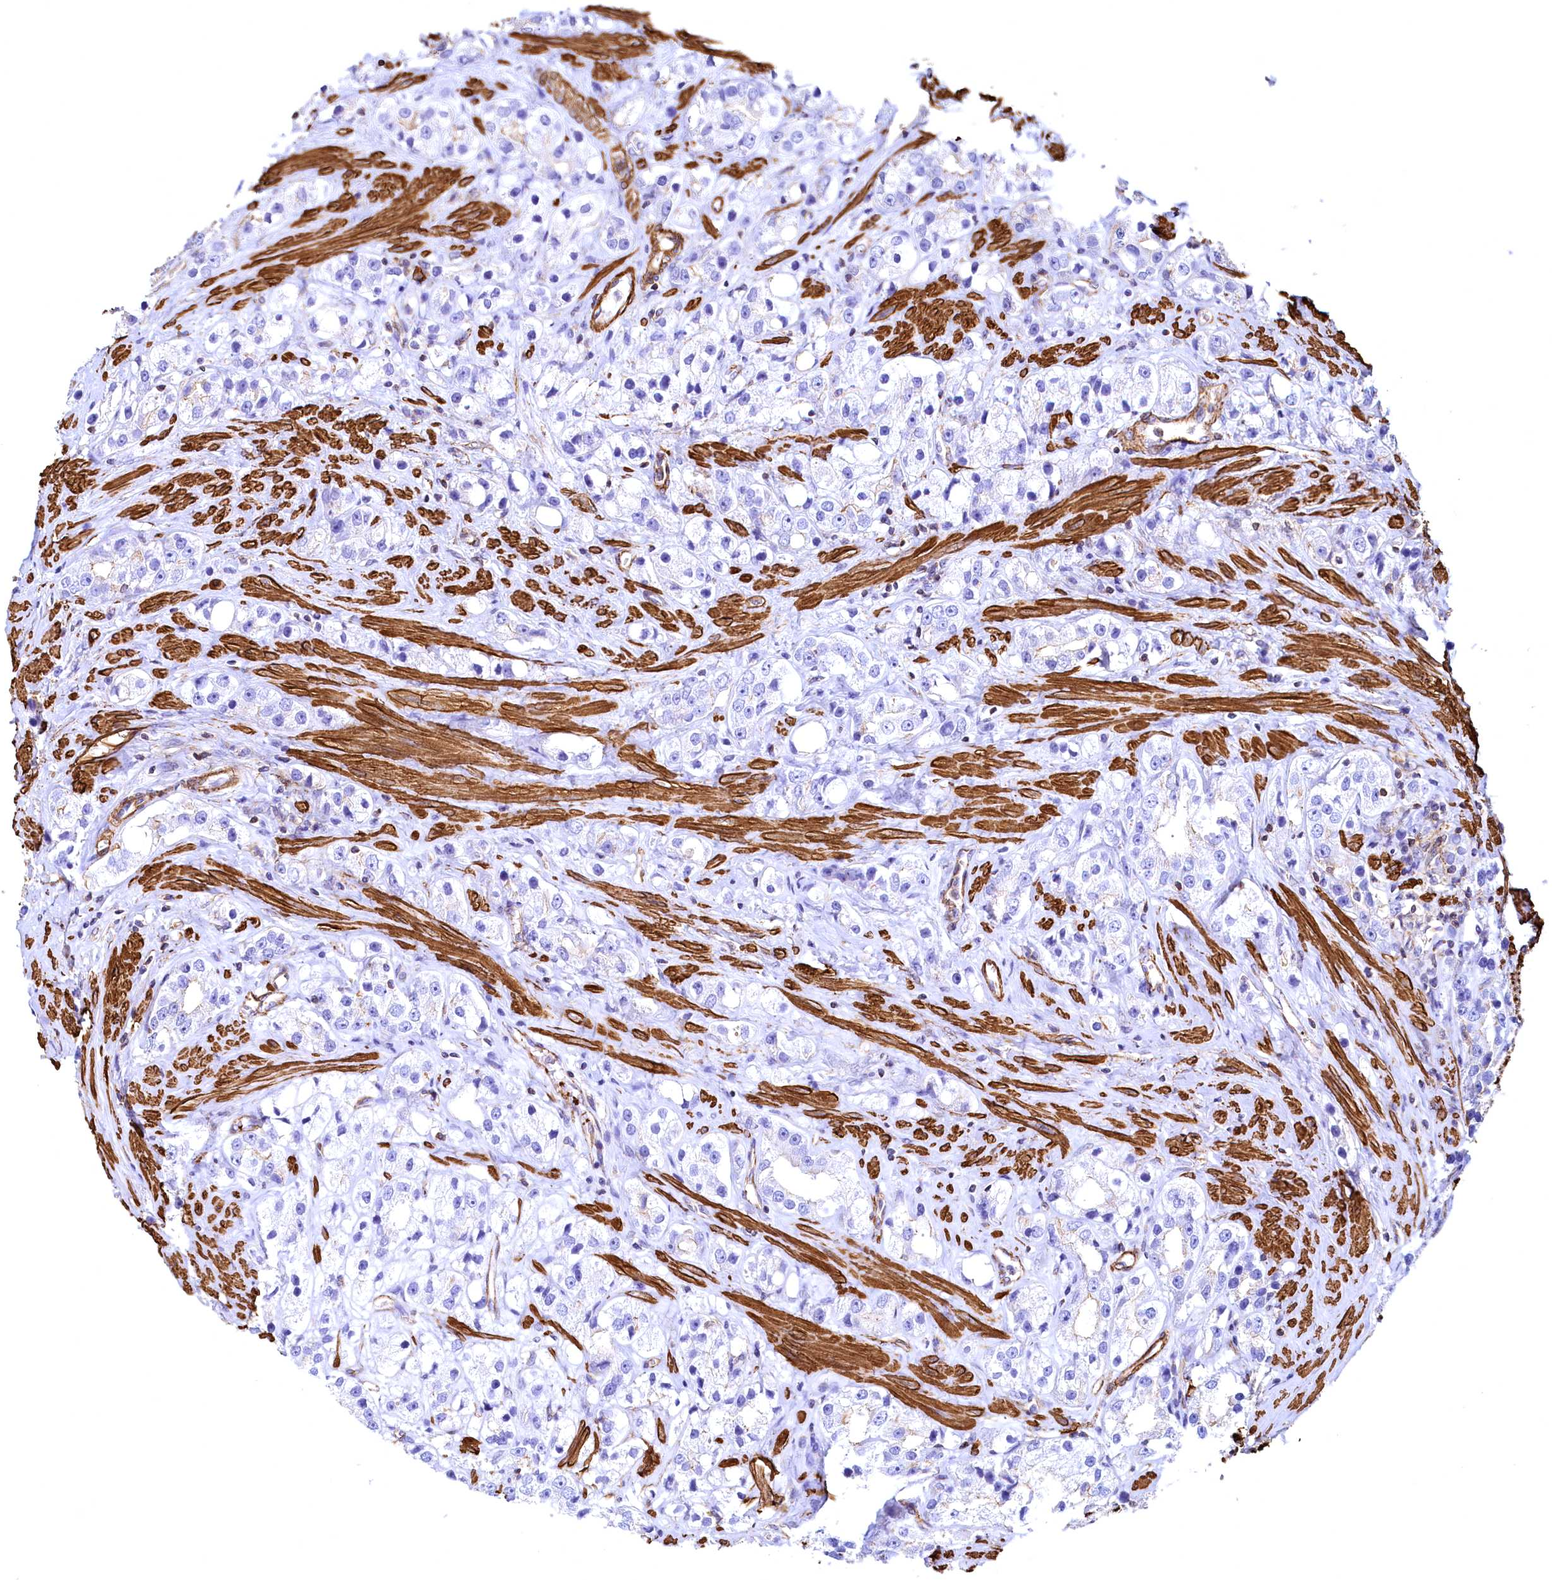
{"staining": {"intensity": "negative", "quantity": "none", "location": "none"}, "tissue": "prostate cancer", "cell_type": "Tumor cells", "image_type": "cancer", "snomed": [{"axis": "morphology", "description": "Adenocarcinoma, NOS"}, {"axis": "topography", "description": "Prostate"}], "caption": "Tumor cells are negative for brown protein staining in prostate adenocarcinoma.", "gene": "THBS1", "patient": {"sex": "male", "age": 79}}